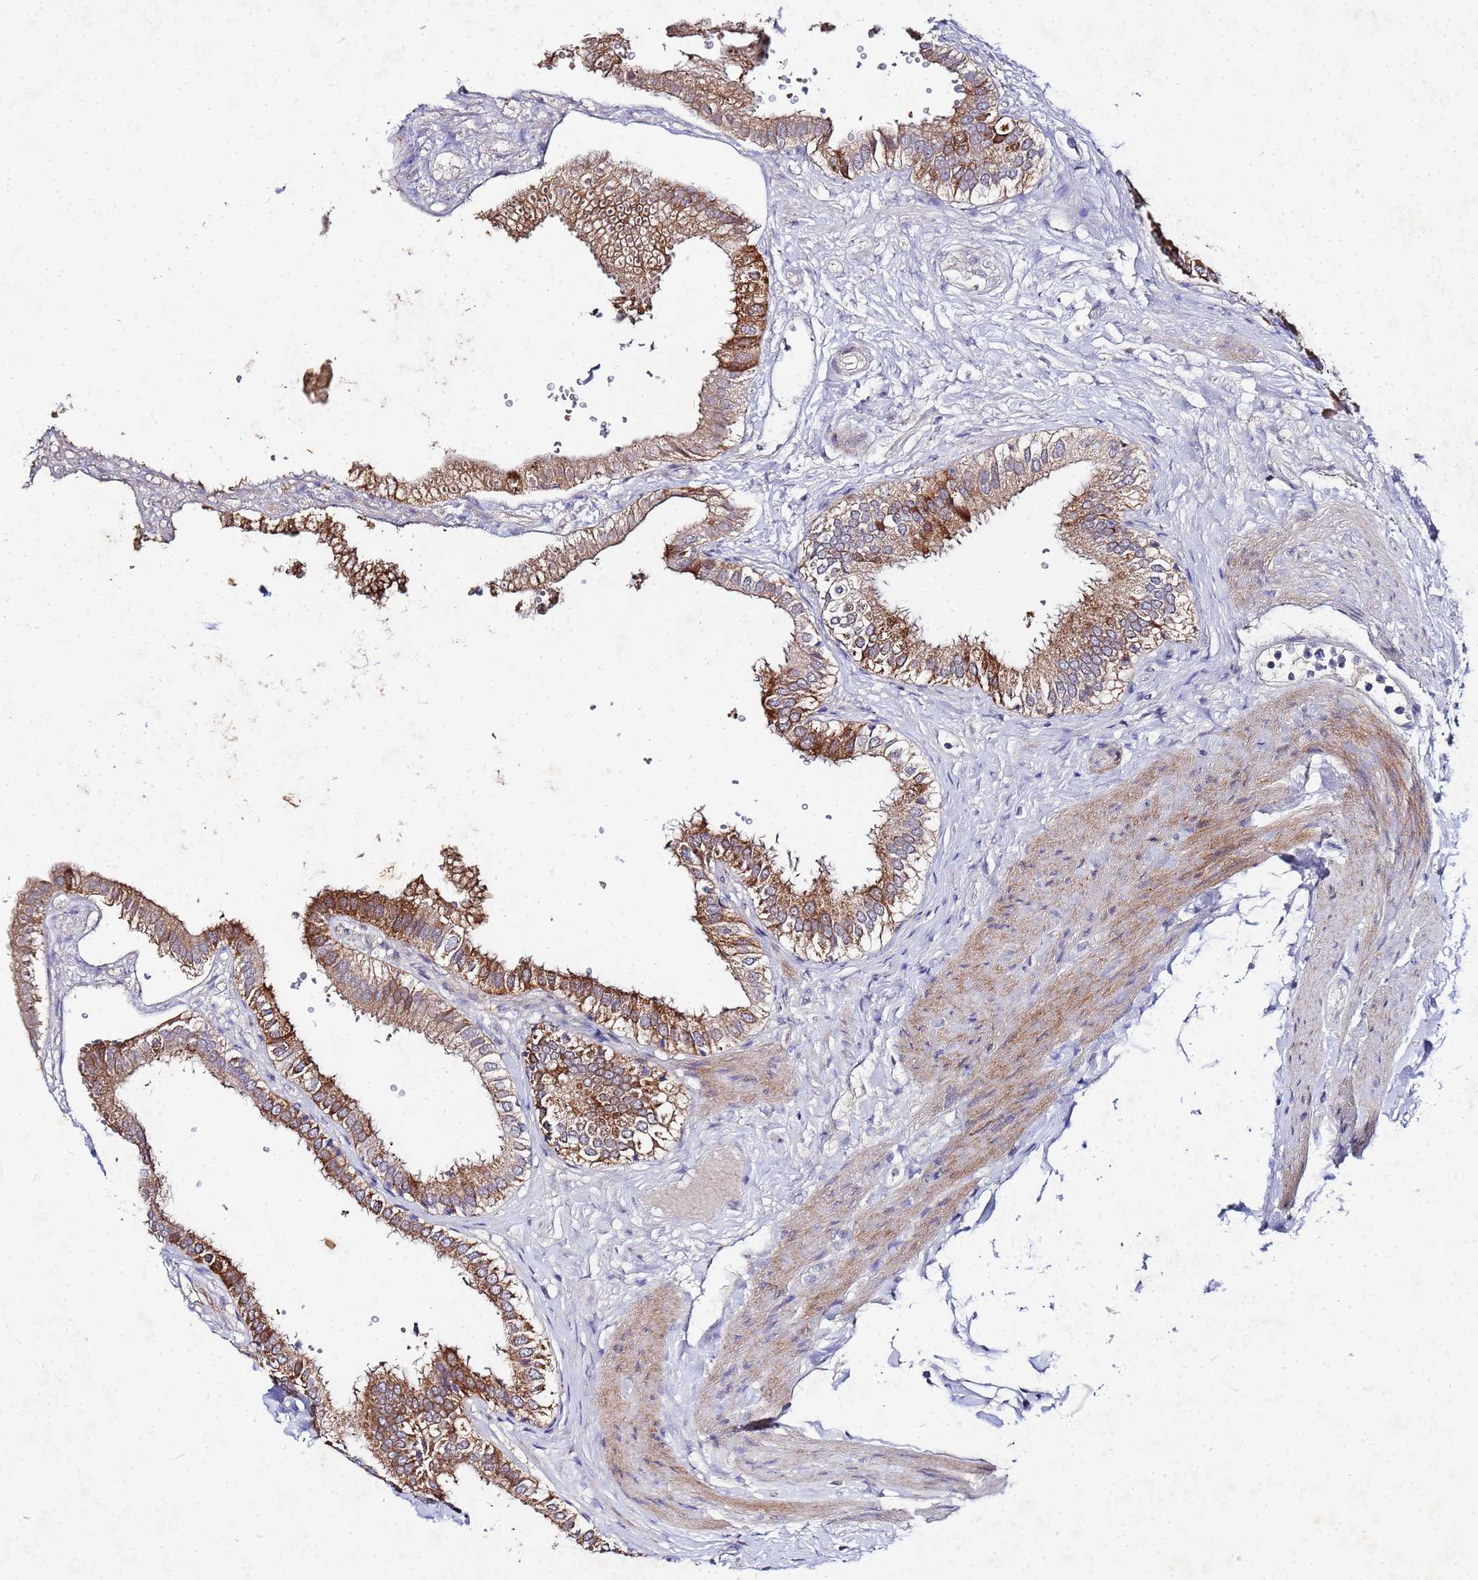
{"staining": {"intensity": "strong", "quantity": ">75%", "location": "cytoplasmic/membranous"}, "tissue": "gallbladder", "cell_type": "Glandular cells", "image_type": "normal", "snomed": [{"axis": "morphology", "description": "Normal tissue, NOS"}, {"axis": "topography", "description": "Gallbladder"}], "caption": "Human gallbladder stained with a brown dye shows strong cytoplasmic/membranous positive expression in approximately >75% of glandular cells.", "gene": "FAHD2A", "patient": {"sex": "female", "age": 61}}